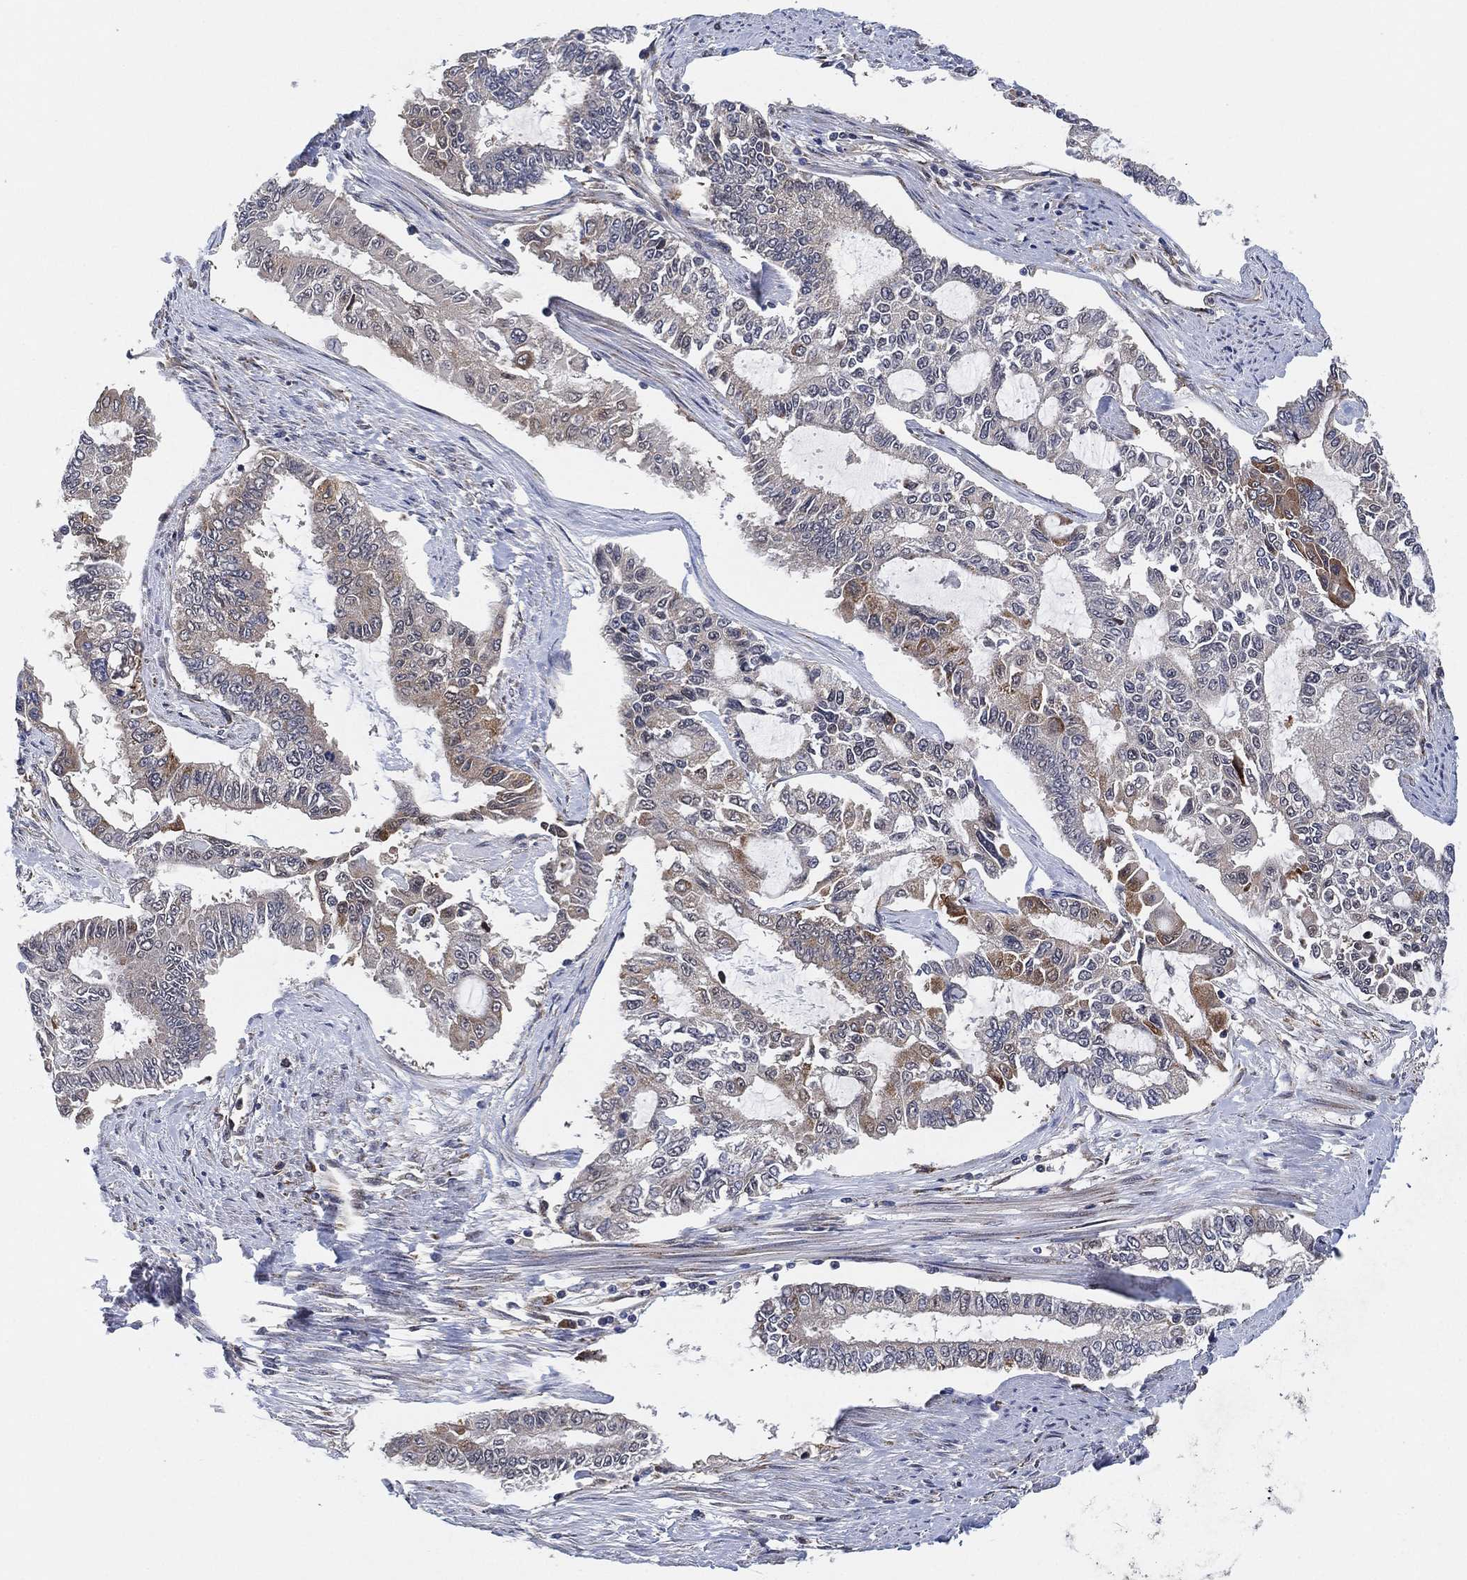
{"staining": {"intensity": "weak", "quantity": "<25%", "location": "cytoplasmic/membranous"}, "tissue": "endometrial cancer", "cell_type": "Tumor cells", "image_type": "cancer", "snomed": [{"axis": "morphology", "description": "Adenocarcinoma, NOS"}, {"axis": "topography", "description": "Uterus"}], "caption": "A high-resolution image shows immunohistochemistry (IHC) staining of endometrial cancer (adenocarcinoma), which demonstrates no significant staining in tumor cells.", "gene": "FES", "patient": {"sex": "female", "age": 59}}